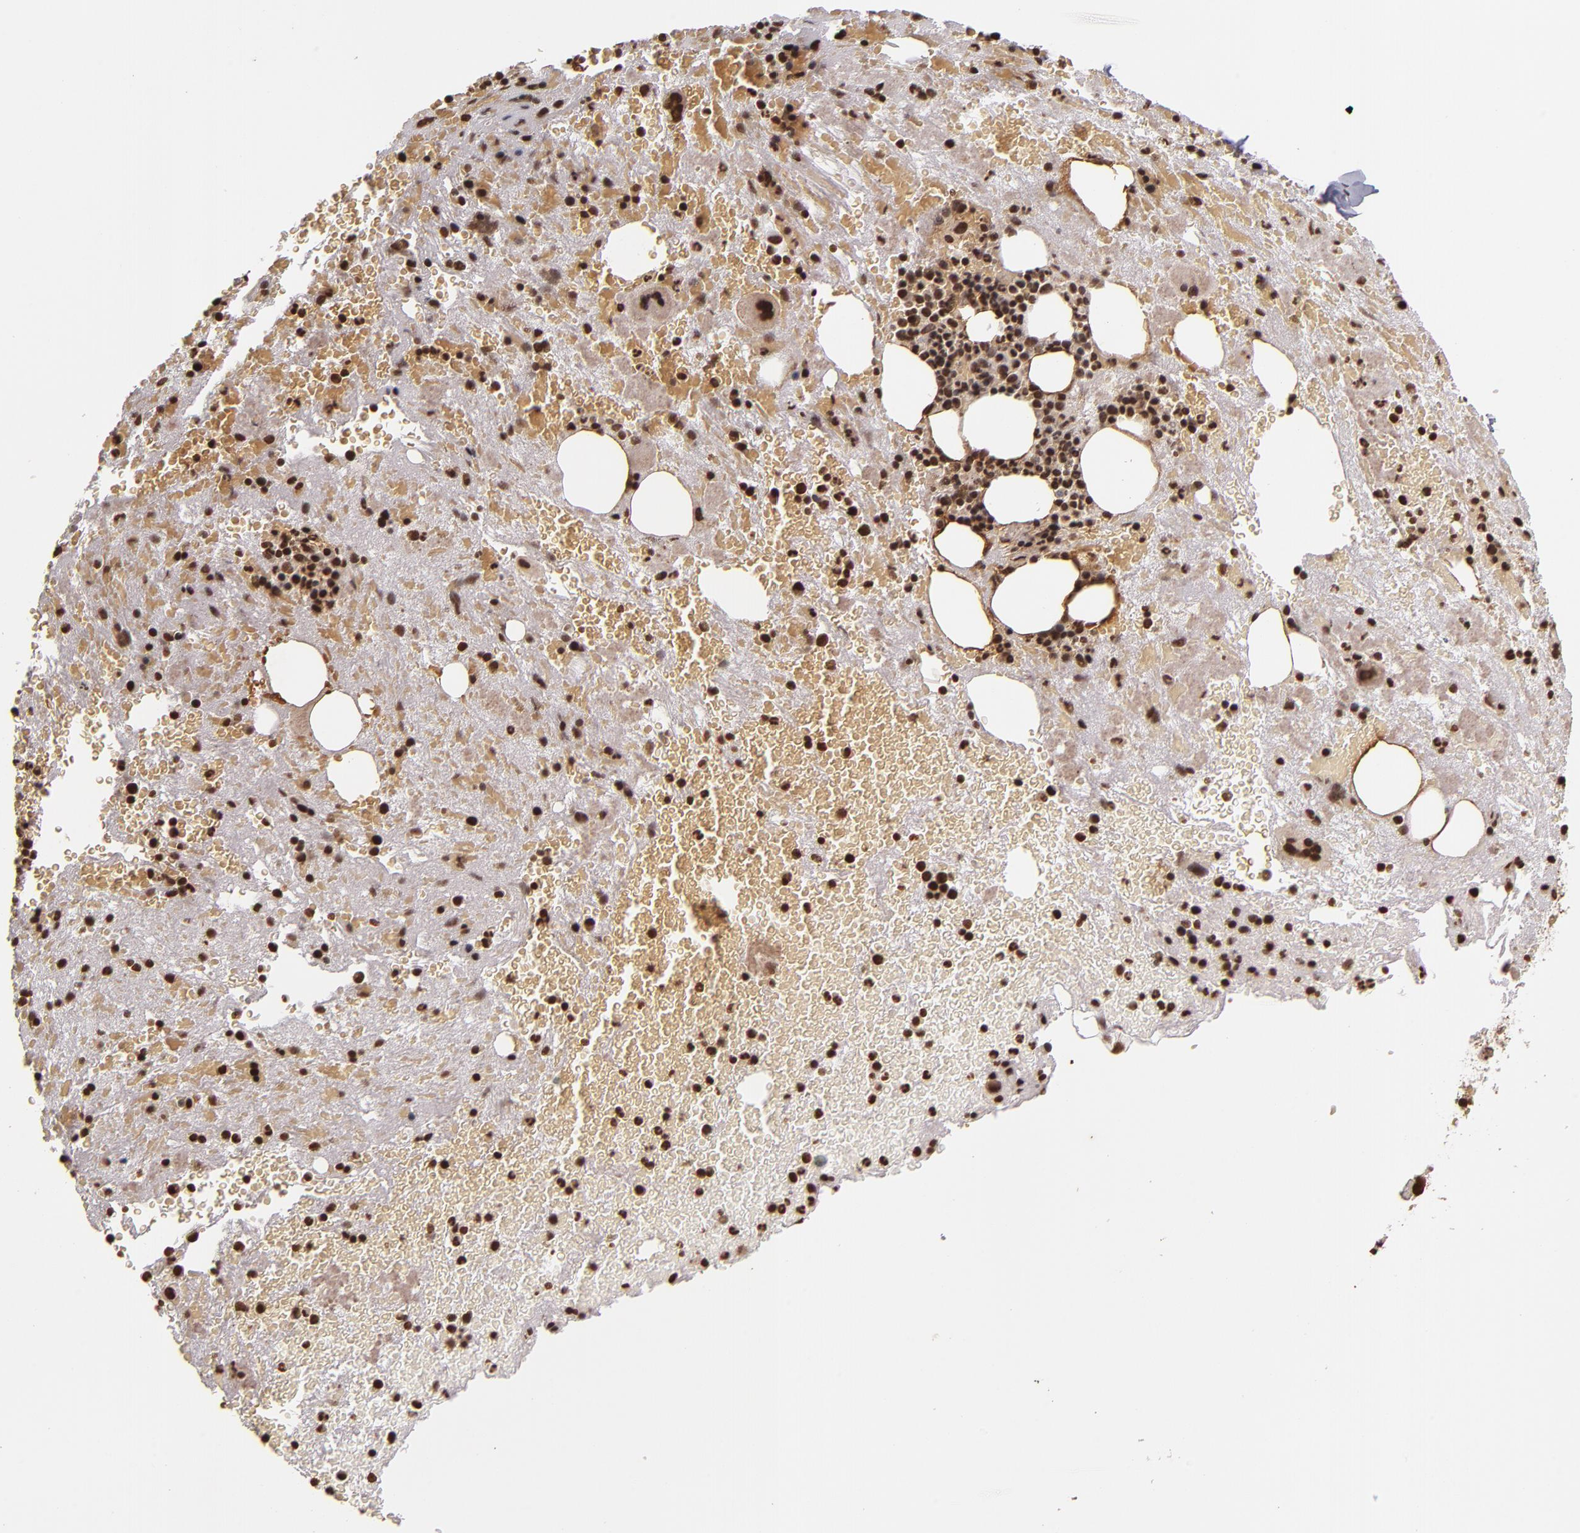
{"staining": {"intensity": "strong", "quantity": ">75%", "location": "nuclear"}, "tissue": "bone marrow", "cell_type": "Hematopoietic cells", "image_type": "normal", "snomed": [{"axis": "morphology", "description": "Normal tissue, NOS"}, {"axis": "topography", "description": "Bone marrow"}], "caption": "The photomicrograph shows immunohistochemical staining of normal bone marrow. There is strong nuclear staining is seen in about >75% of hematopoietic cells. (DAB (3,3'-diaminobenzidine) IHC, brown staining for protein, blue staining for nuclei).", "gene": "CUL3", "patient": {"sex": "male", "age": 76}}